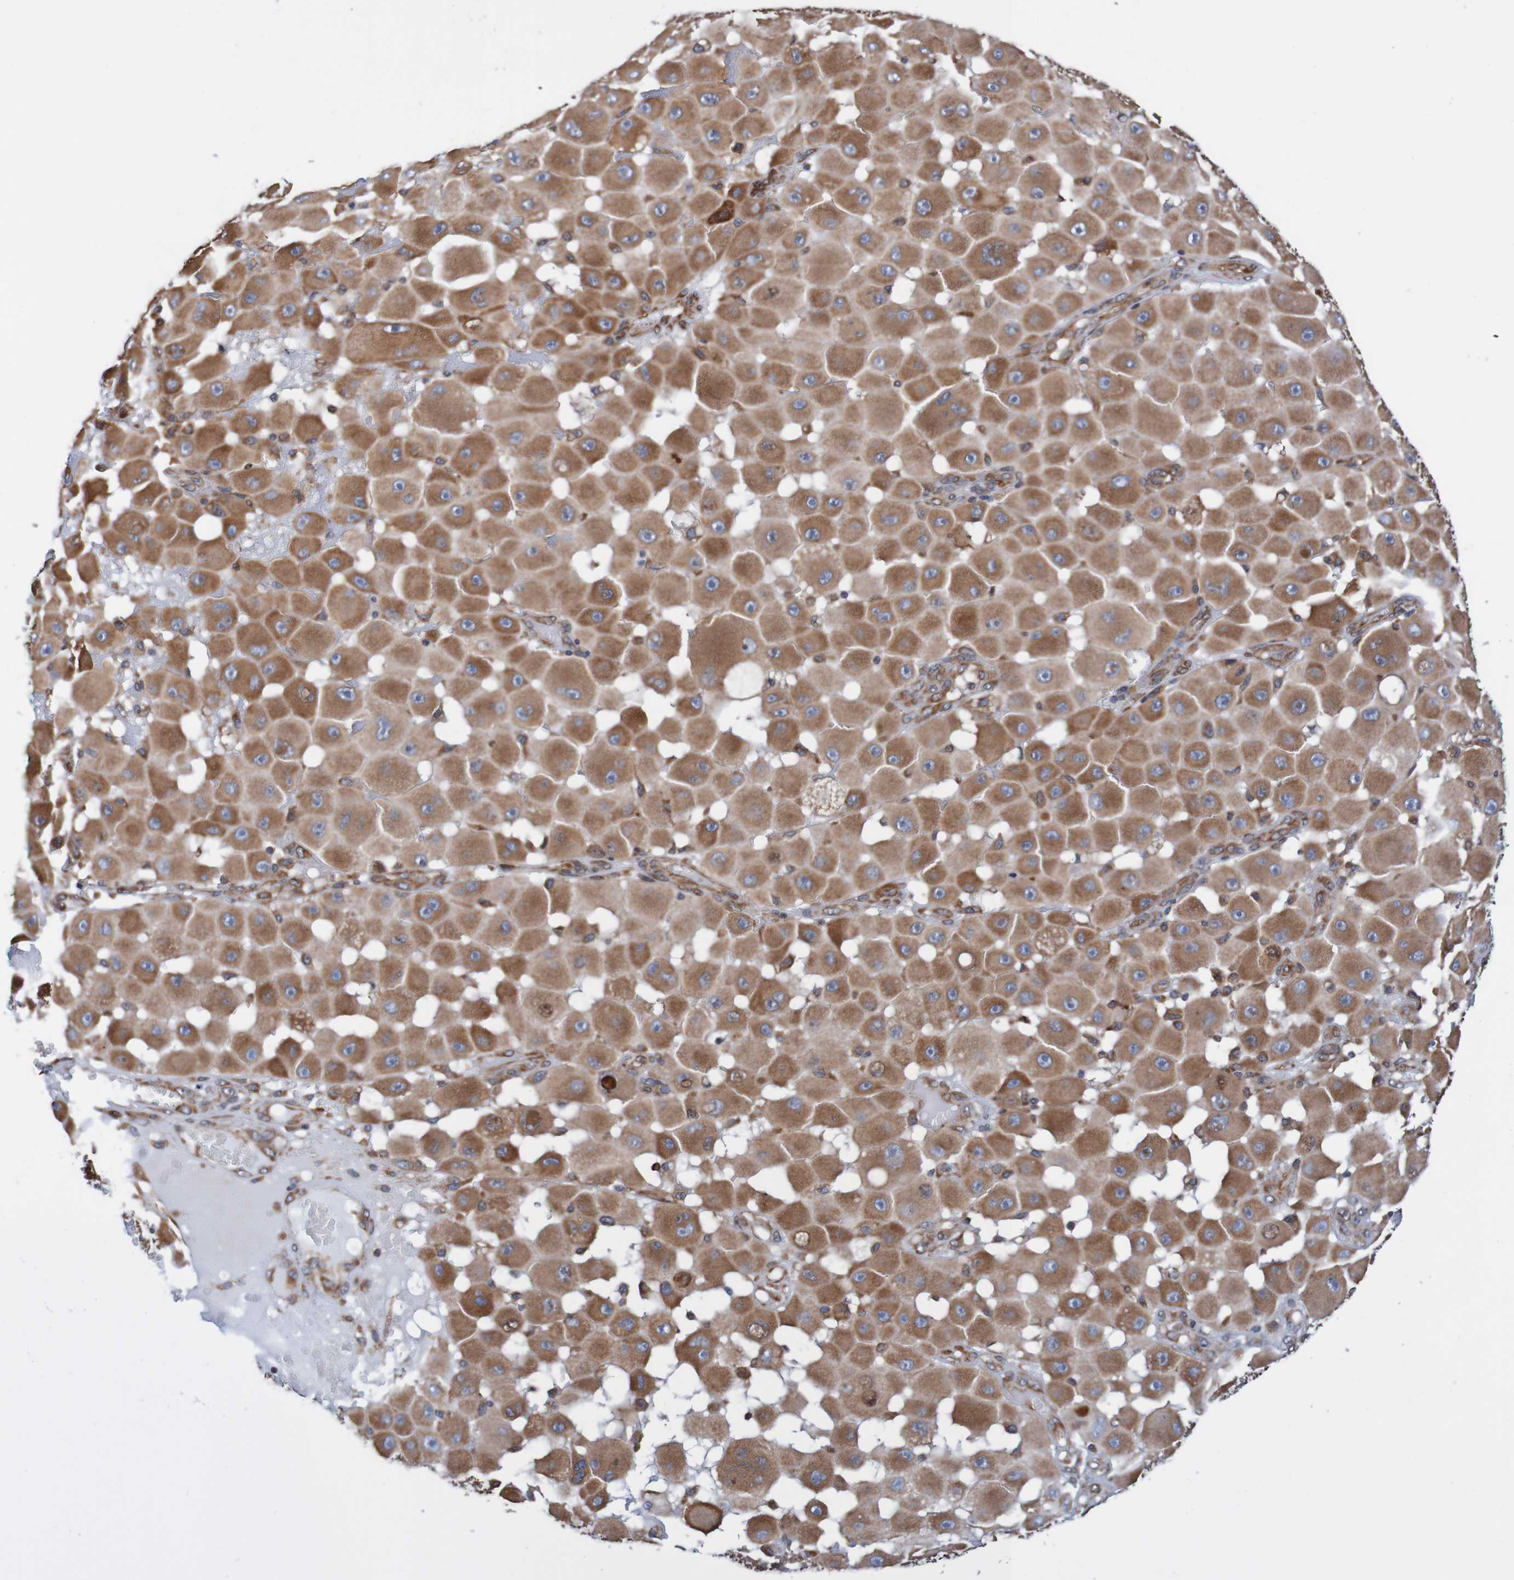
{"staining": {"intensity": "moderate", "quantity": ">75%", "location": "cytoplasmic/membranous"}, "tissue": "melanoma", "cell_type": "Tumor cells", "image_type": "cancer", "snomed": [{"axis": "morphology", "description": "Malignant melanoma, NOS"}, {"axis": "topography", "description": "Skin"}], "caption": "Immunohistochemical staining of human malignant melanoma reveals medium levels of moderate cytoplasmic/membranous expression in about >75% of tumor cells.", "gene": "TMEM109", "patient": {"sex": "female", "age": 81}}